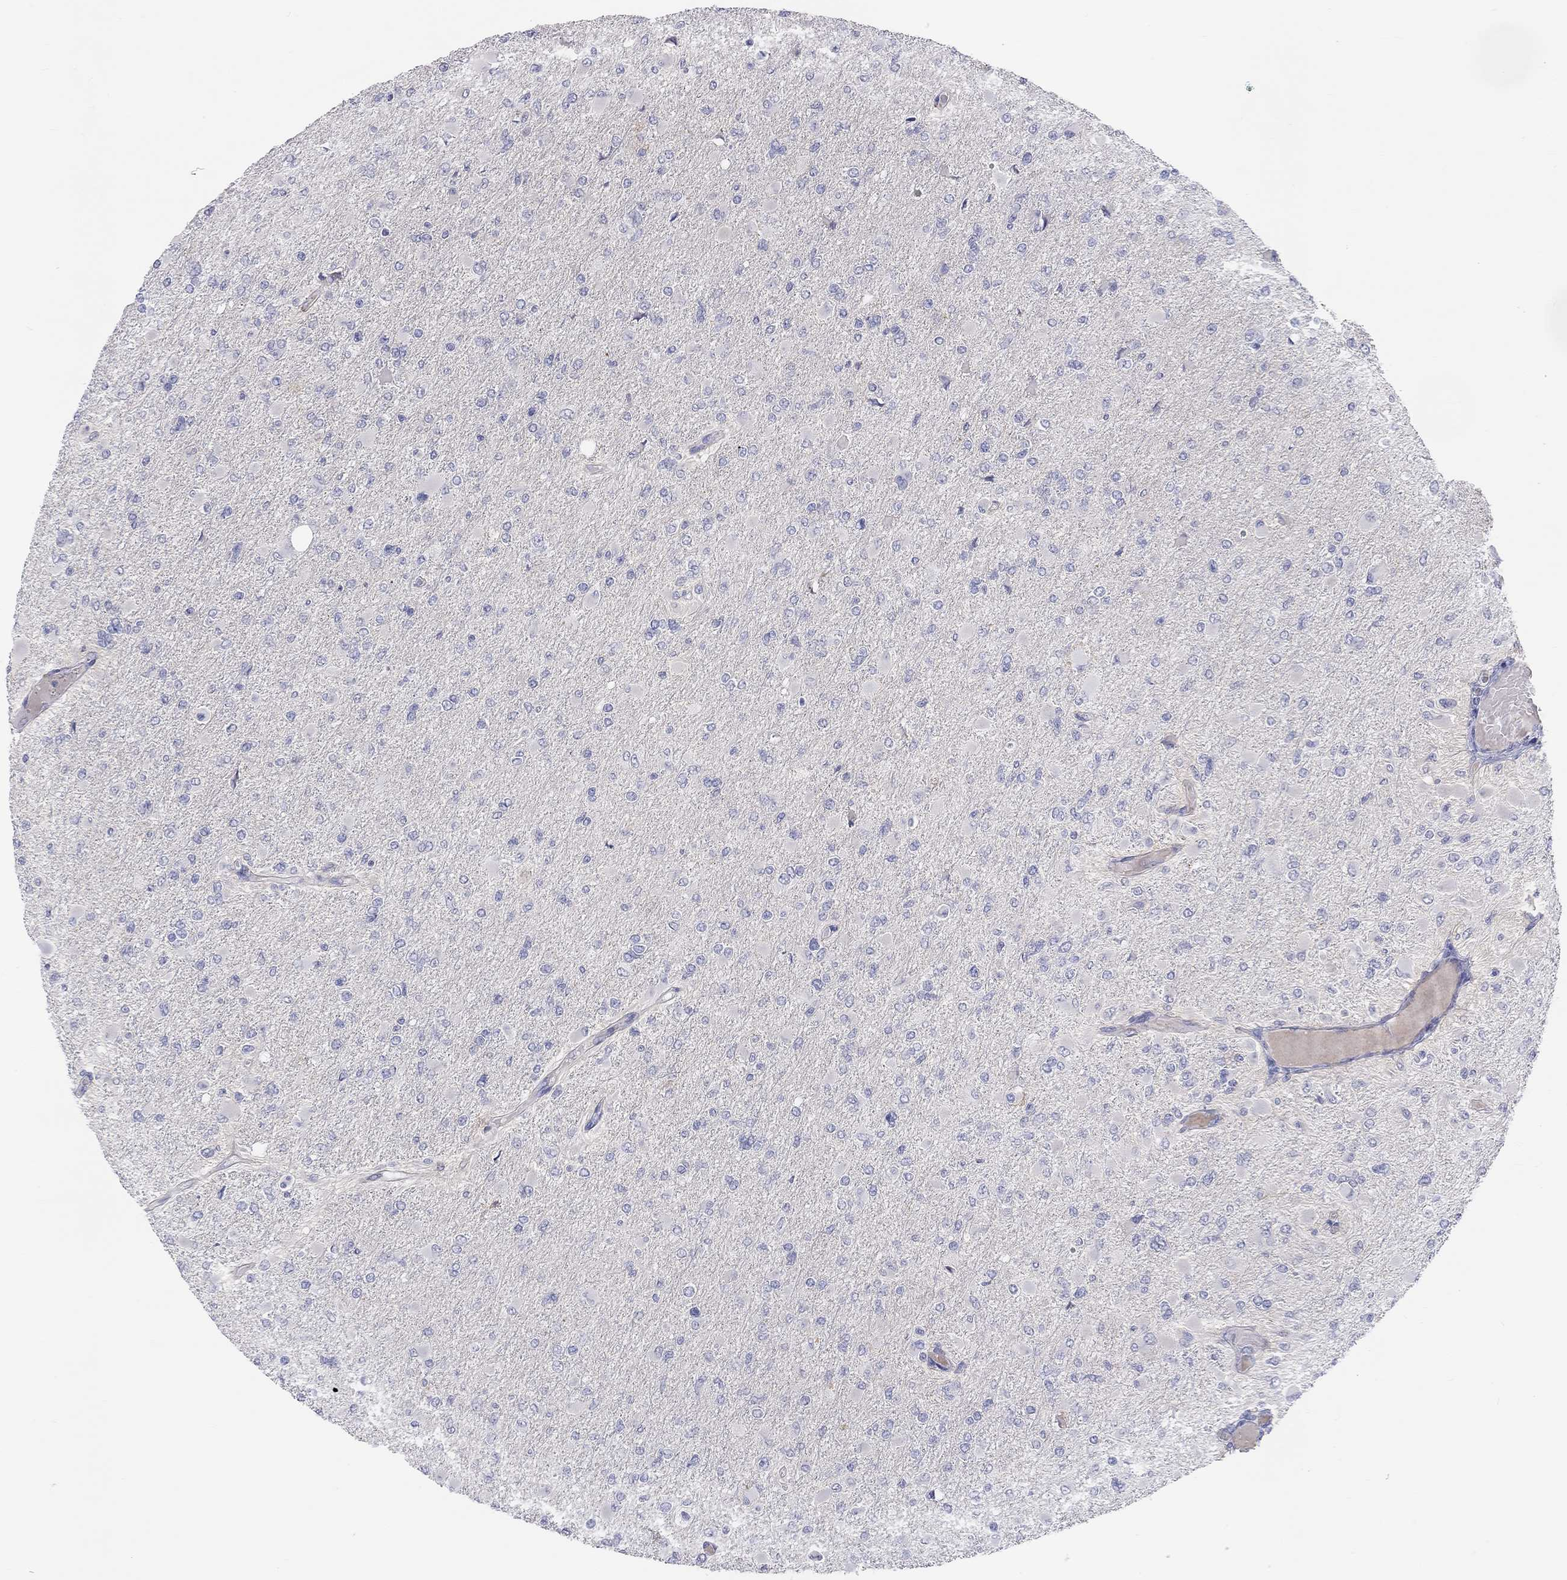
{"staining": {"intensity": "negative", "quantity": "none", "location": "none"}, "tissue": "glioma", "cell_type": "Tumor cells", "image_type": "cancer", "snomed": [{"axis": "morphology", "description": "Glioma, malignant, High grade"}, {"axis": "topography", "description": "Cerebral cortex"}], "caption": "DAB (3,3'-diaminobenzidine) immunohistochemical staining of human malignant glioma (high-grade) reveals no significant positivity in tumor cells.", "gene": "ST7L", "patient": {"sex": "female", "age": 36}}